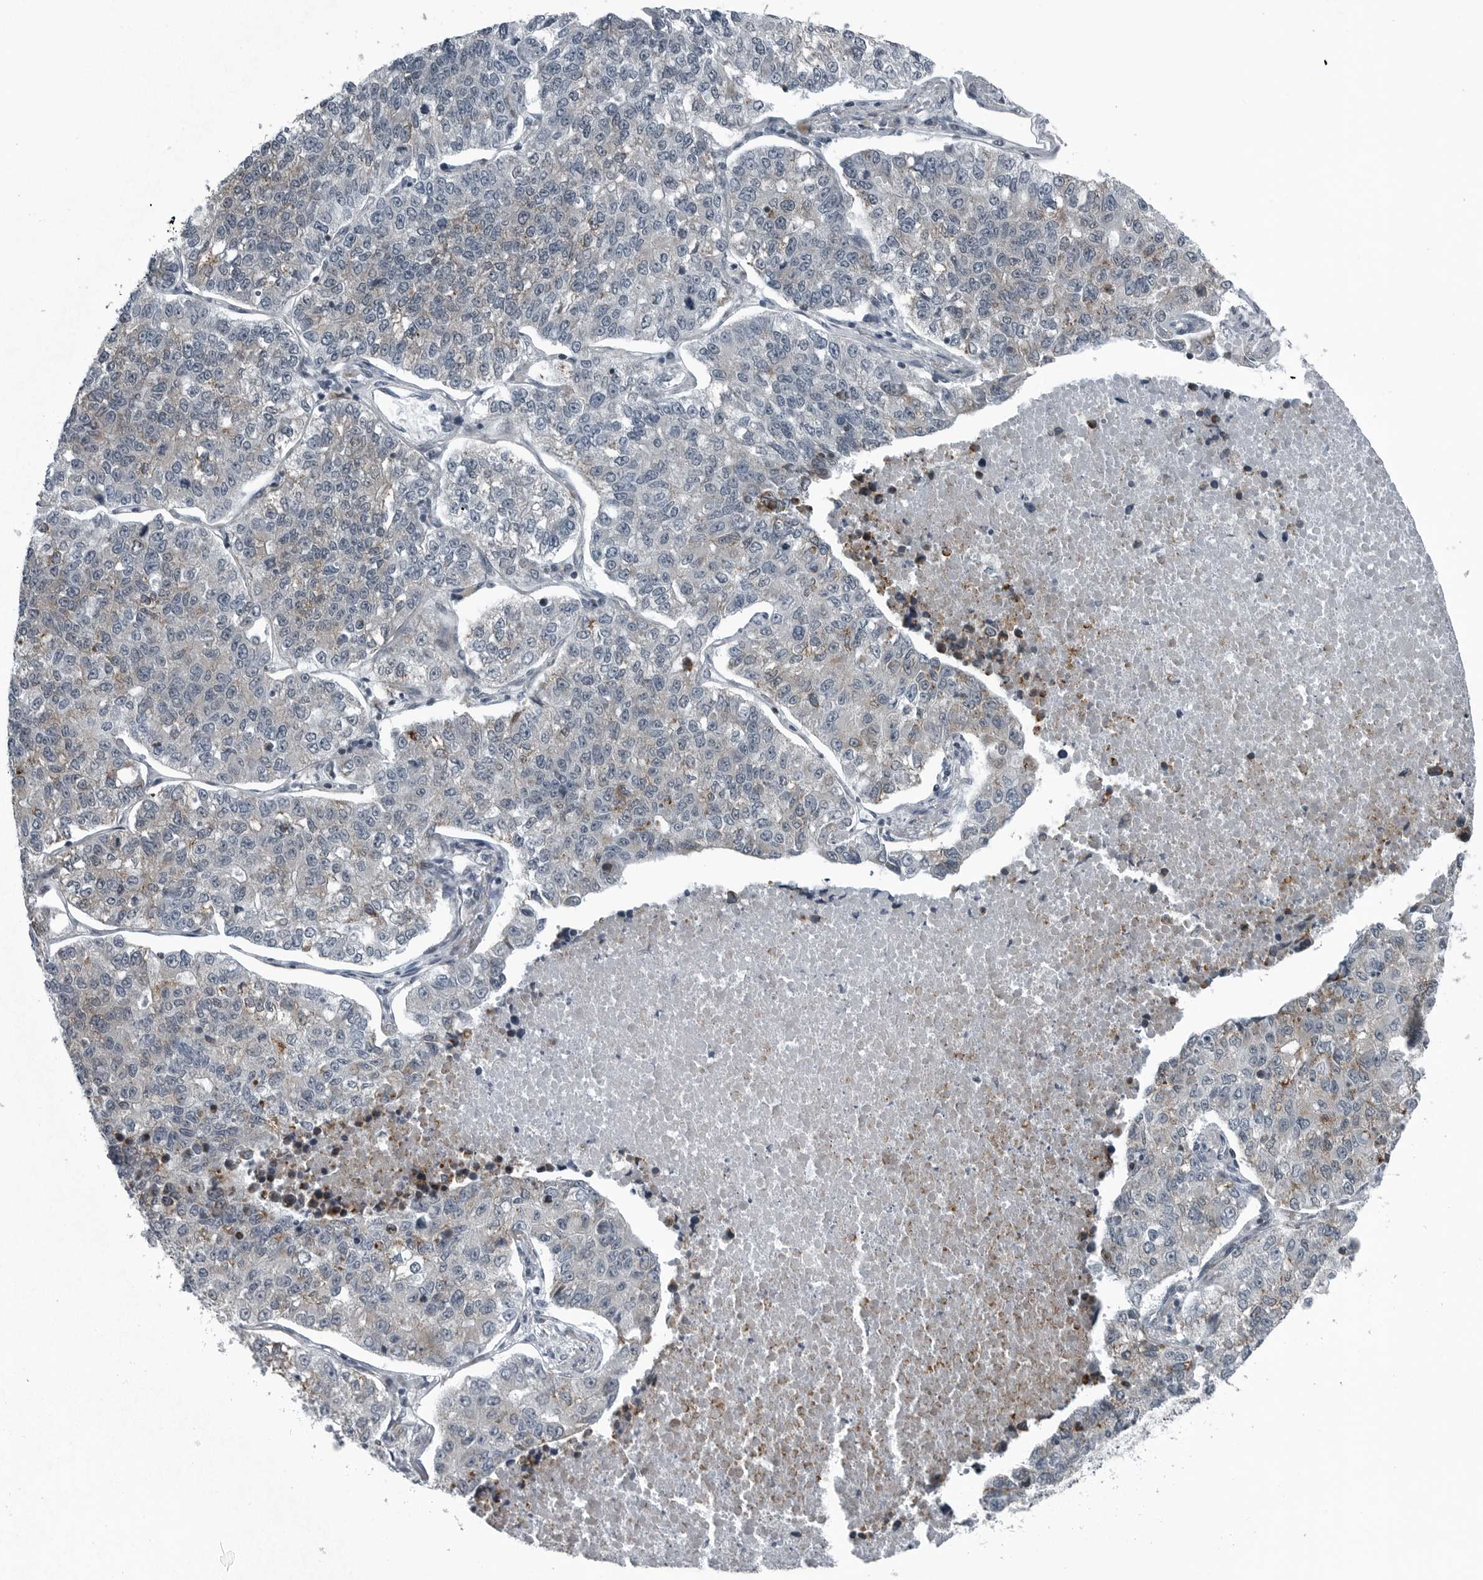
{"staining": {"intensity": "negative", "quantity": "none", "location": "none"}, "tissue": "lung cancer", "cell_type": "Tumor cells", "image_type": "cancer", "snomed": [{"axis": "morphology", "description": "Adenocarcinoma, NOS"}, {"axis": "topography", "description": "Lung"}], "caption": "A histopathology image of human adenocarcinoma (lung) is negative for staining in tumor cells.", "gene": "GAK", "patient": {"sex": "male", "age": 49}}